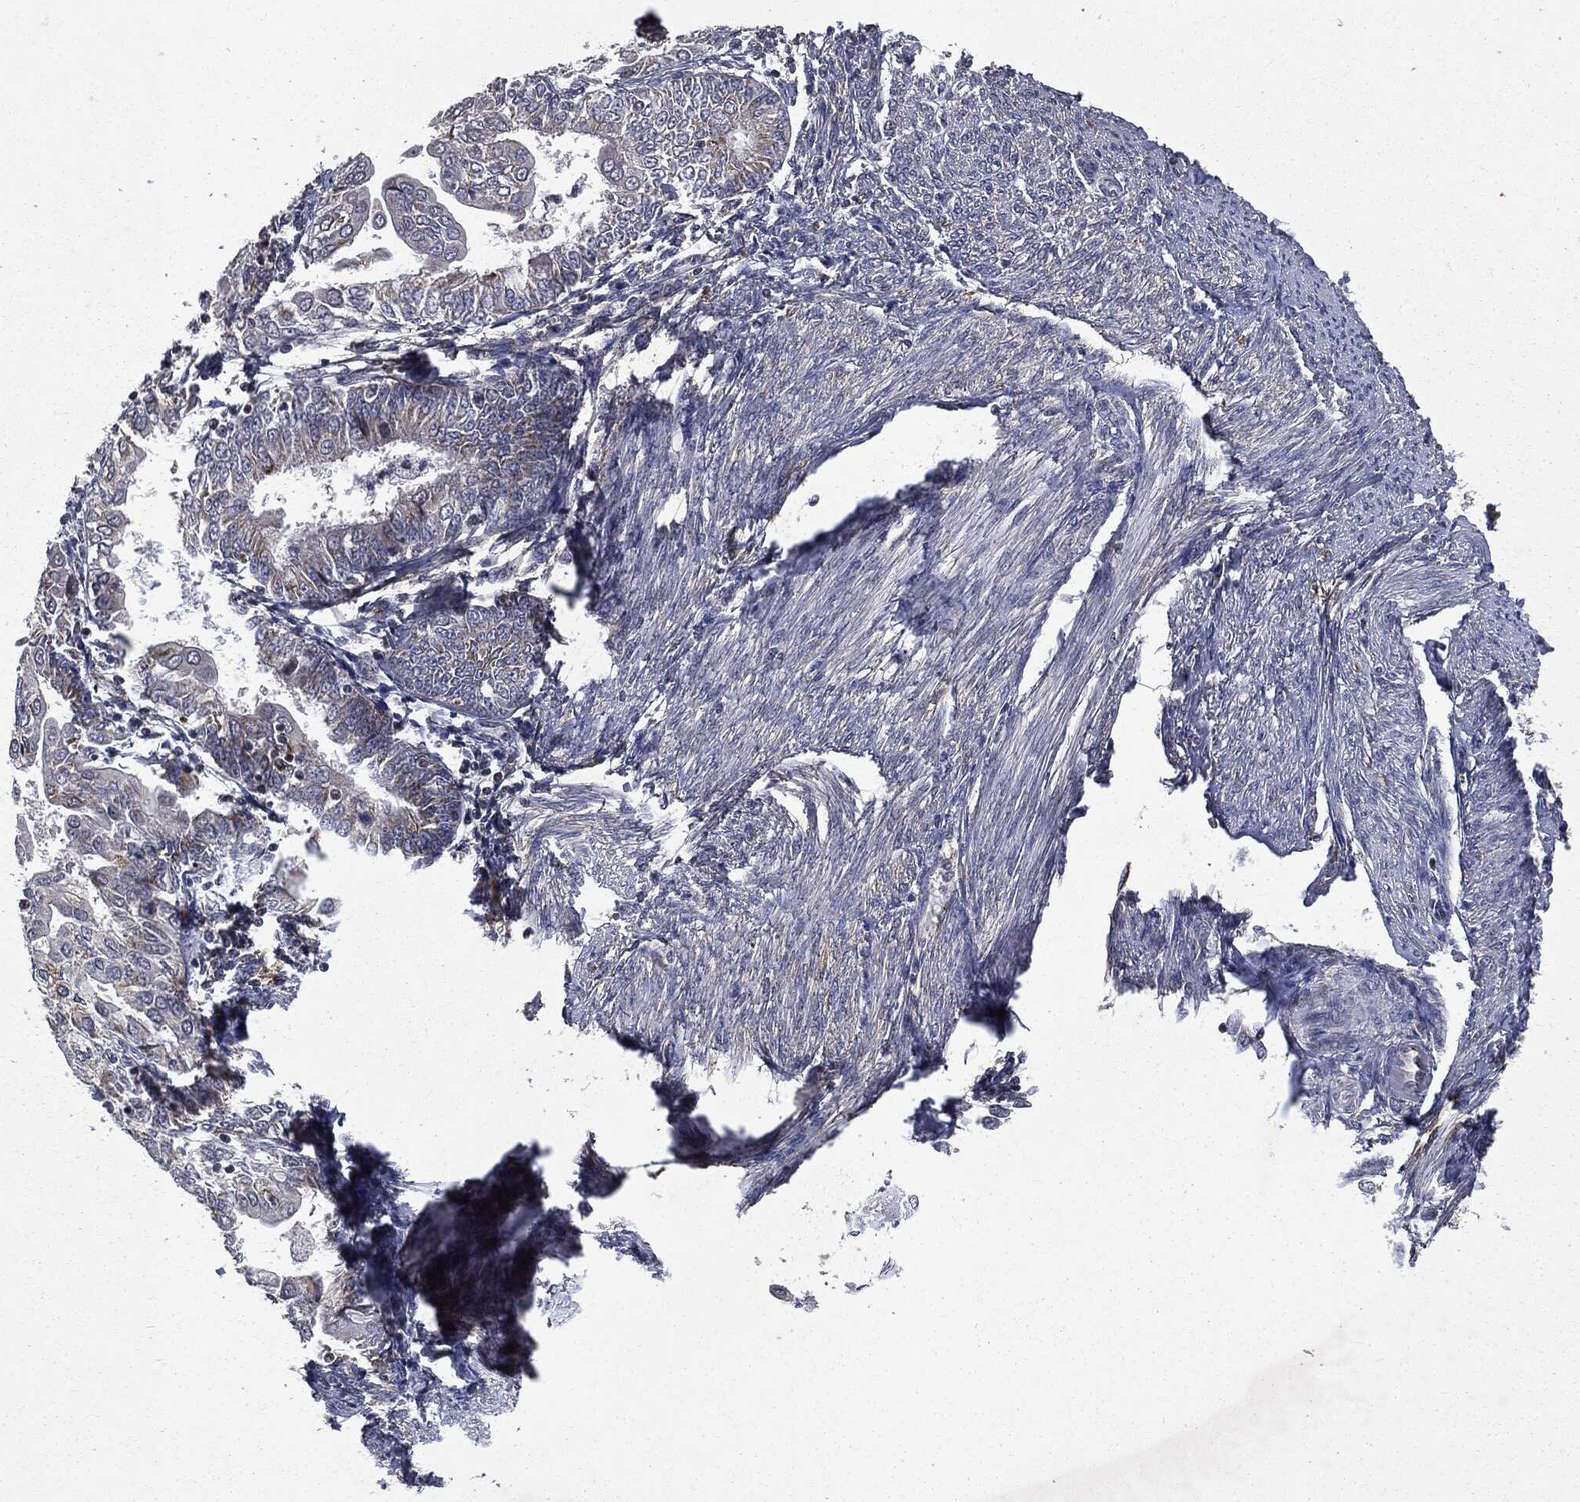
{"staining": {"intensity": "negative", "quantity": "none", "location": "none"}, "tissue": "endometrial cancer", "cell_type": "Tumor cells", "image_type": "cancer", "snomed": [{"axis": "morphology", "description": "Adenocarcinoma, NOS"}, {"axis": "topography", "description": "Endometrium"}], "caption": "IHC of endometrial cancer (adenocarcinoma) shows no expression in tumor cells.", "gene": "PLPPR2", "patient": {"sex": "female", "age": 68}}